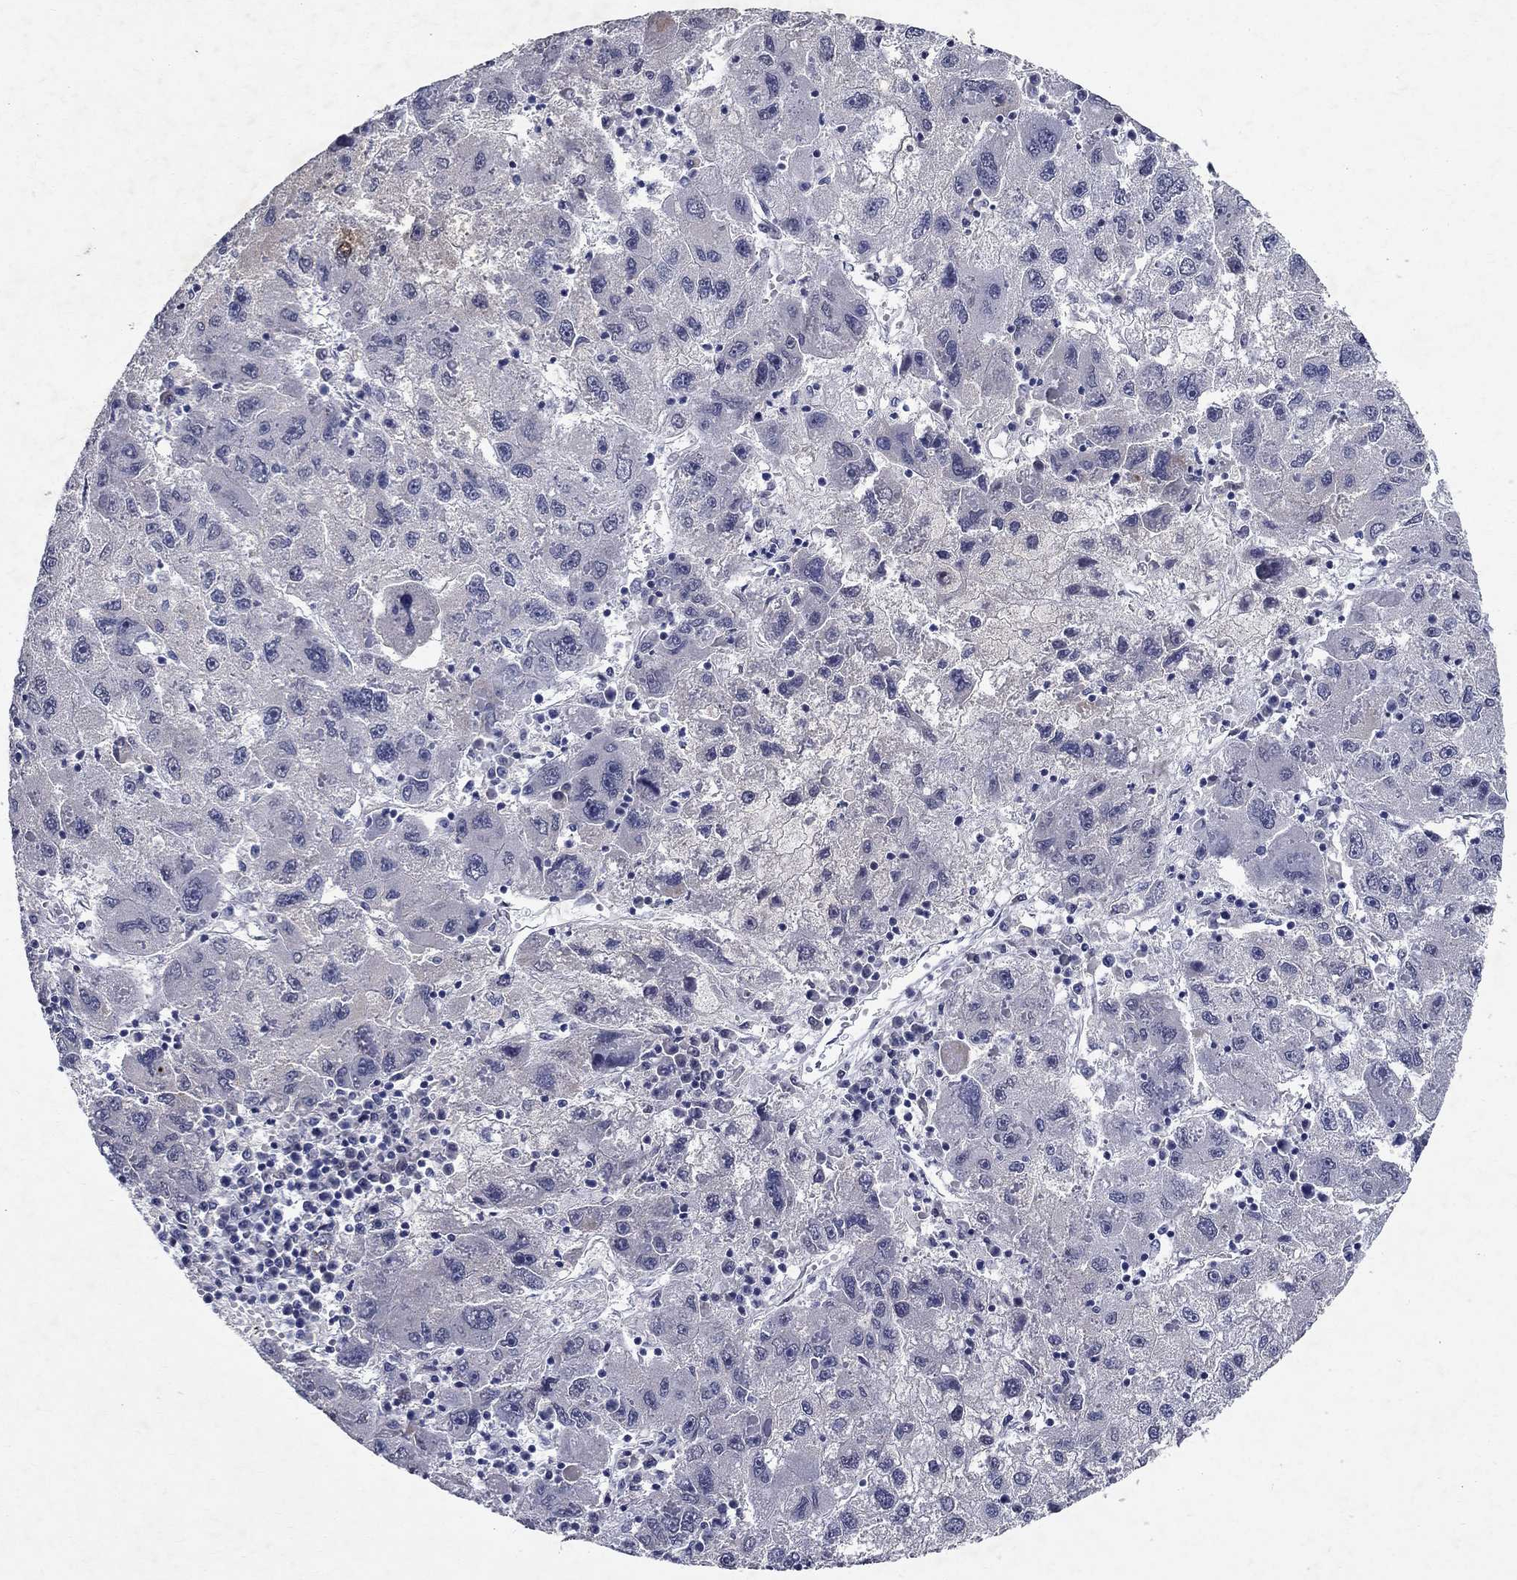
{"staining": {"intensity": "negative", "quantity": "none", "location": "none"}, "tissue": "liver cancer", "cell_type": "Tumor cells", "image_type": "cancer", "snomed": [{"axis": "morphology", "description": "Carcinoma, Hepatocellular, NOS"}, {"axis": "topography", "description": "Liver"}], "caption": "This is an immunohistochemistry (IHC) micrograph of hepatocellular carcinoma (liver). There is no positivity in tumor cells.", "gene": "RBFOX1", "patient": {"sex": "male", "age": 75}}